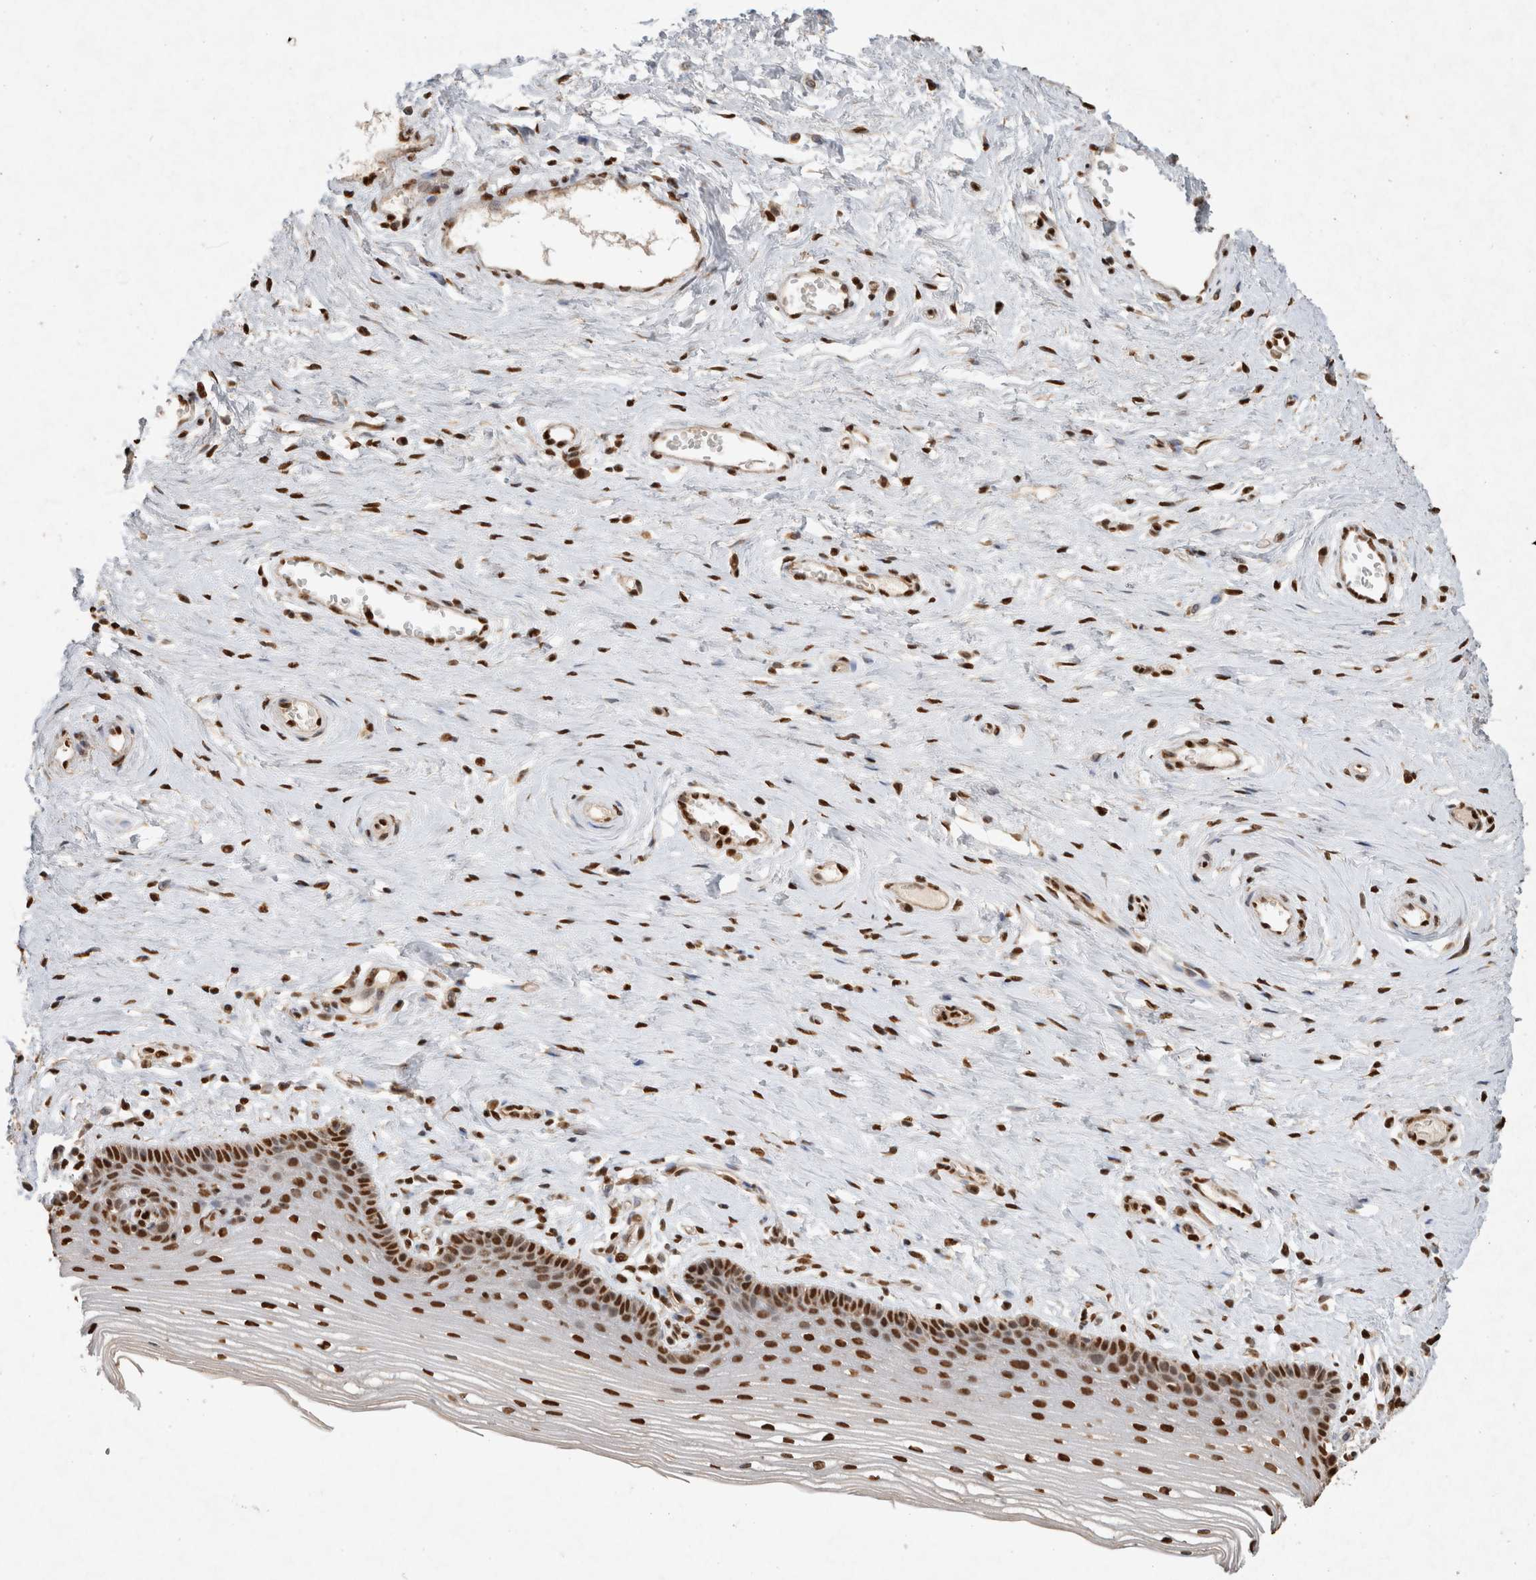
{"staining": {"intensity": "strong", "quantity": ">75%", "location": "nuclear"}, "tissue": "vagina", "cell_type": "Squamous epithelial cells", "image_type": "normal", "snomed": [{"axis": "morphology", "description": "Normal tissue, NOS"}, {"axis": "topography", "description": "Vagina"}], "caption": "Vagina stained for a protein (brown) reveals strong nuclear positive positivity in approximately >75% of squamous epithelial cells.", "gene": "HDGF", "patient": {"sex": "female", "age": 46}}